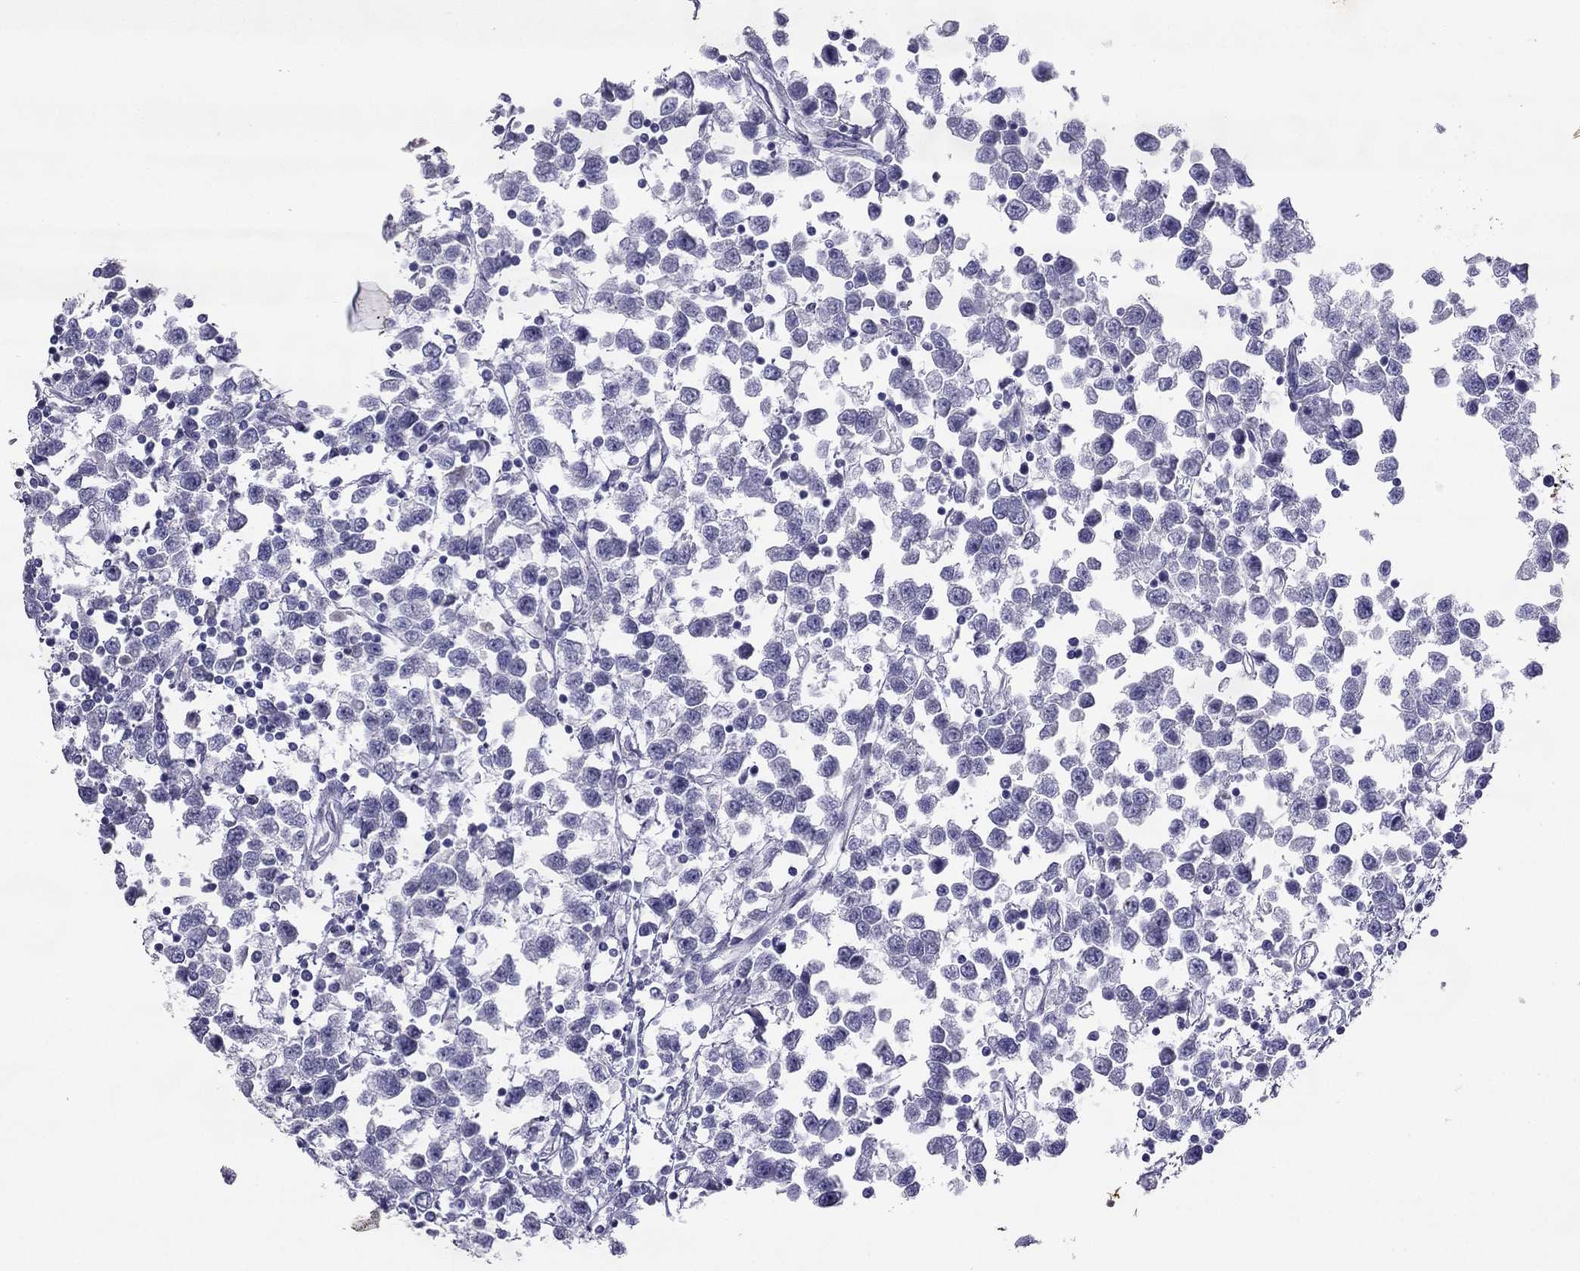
{"staining": {"intensity": "negative", "quantity": "none", "location": "none"}, "tissue": "testis cancer", "cell_type": "Tumor cells", "image_type": "cancer", "snomed": [{"axis": "morphology", "description": "Seminoma, NOS"}, {"axis": "topography", "description": "Testis"}], "caption": "A histopathology image of human testis cancer (seminoma) is negative for staining in tumor cells. Brightfield microscopy of immunohistochemistry (IHC) stained with DAB (3,3'-diaminobenzidine) (brown) and hematoxylin (blue), captured at high magnification.", "gene": "MAEL", "patient": {"sex": "male", "age": 34}}